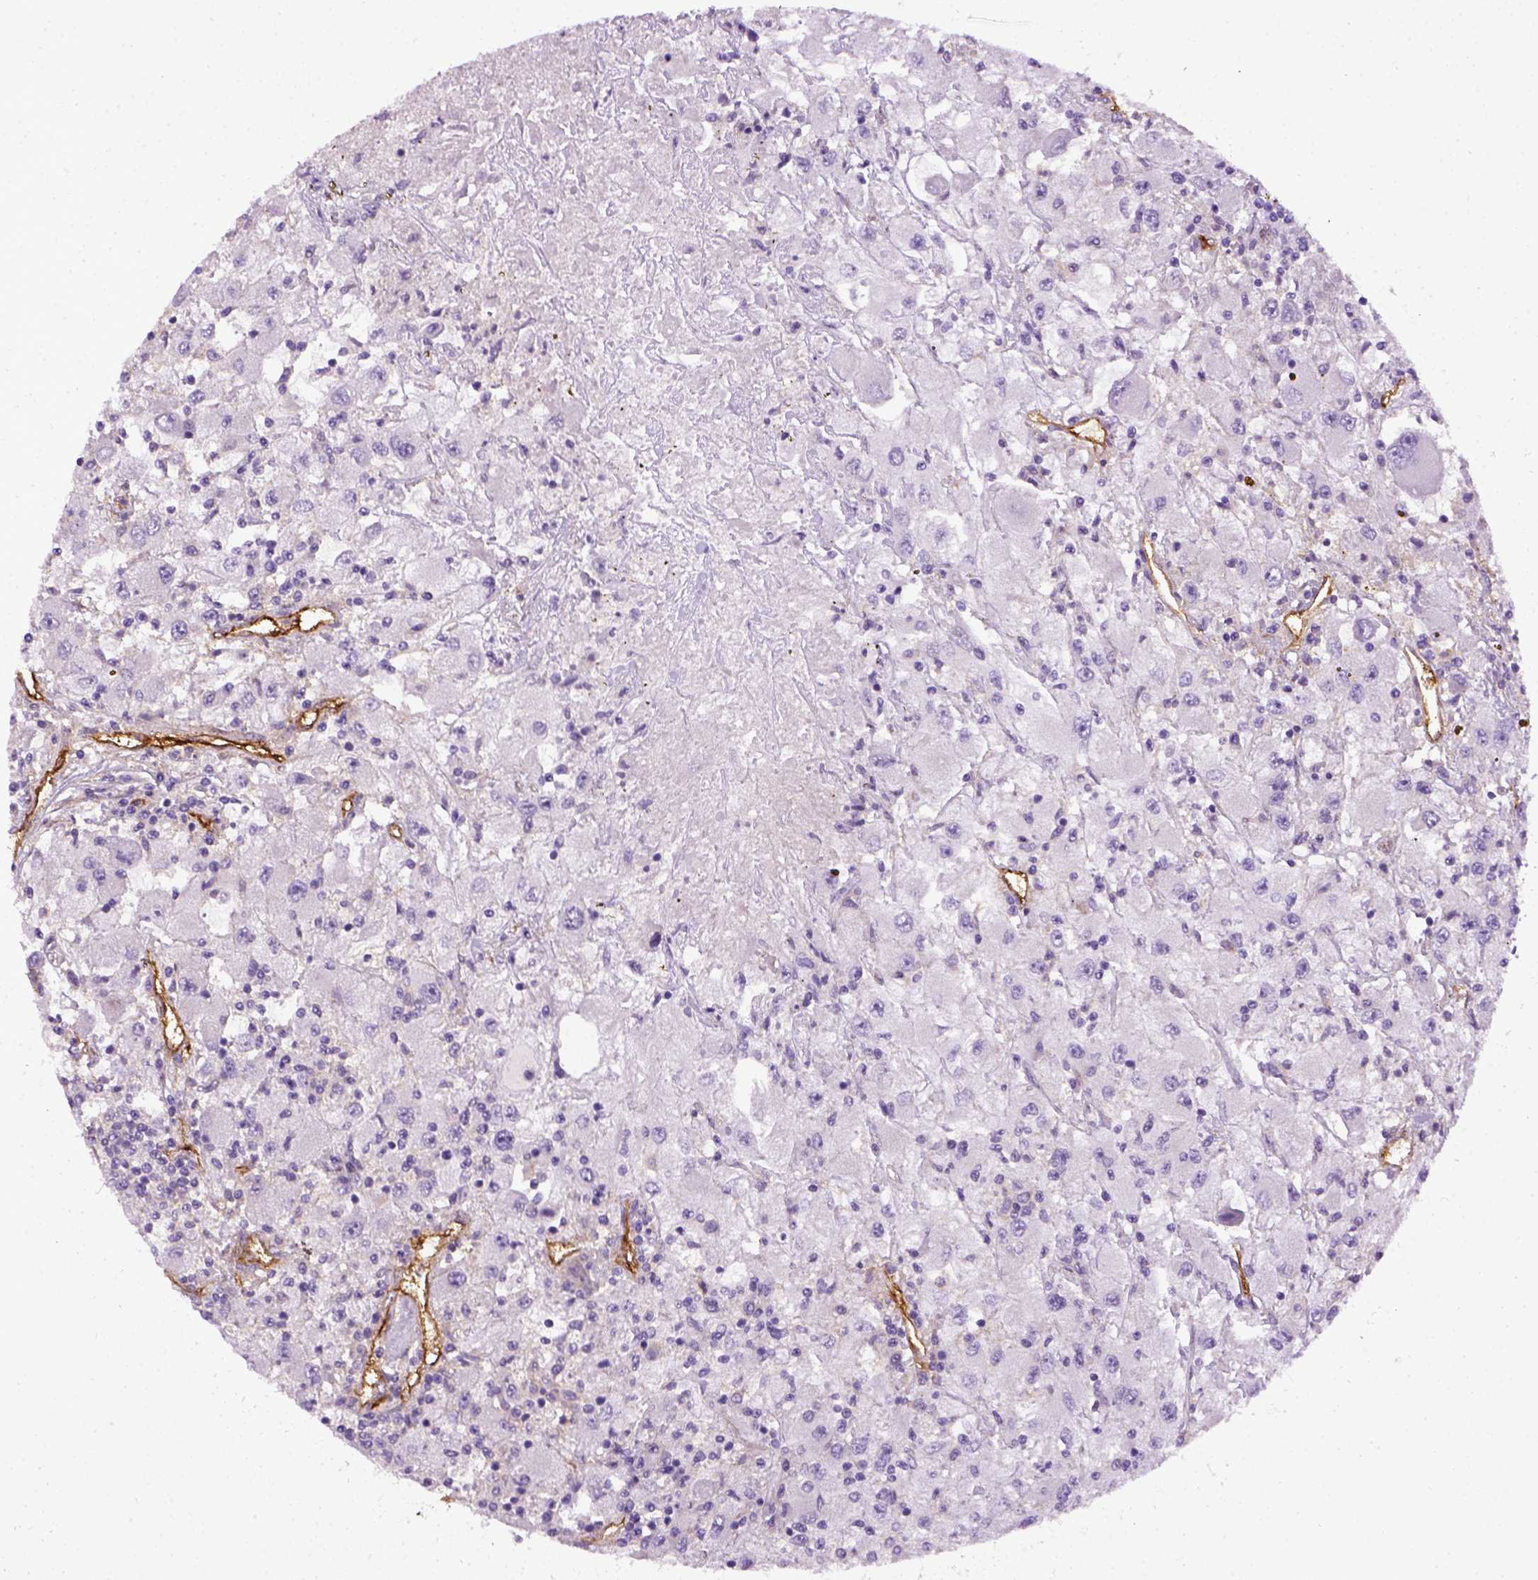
{"staining": {"intensity": "negative", "quantity": "none", "location": "none"}, "tissue": "renal cancer", "cell_type": "Tumor cells", "image_type": "cancer", "snomed": [{"axis": "morphology", "description": "Adenocarcinoma, NOS"}, {"axis": "topography", "description": "Kidney"}], "caption": "The micrograph demonstrates no significant staining in tumor cells of renal cancer. Brightfield microscopy of immunohistochemistry stained with DAB (brown) and hematoxylin (blue), captured at high magnification.", "gene": "ENG", "patient": {"sex": "female", "age": 67}}